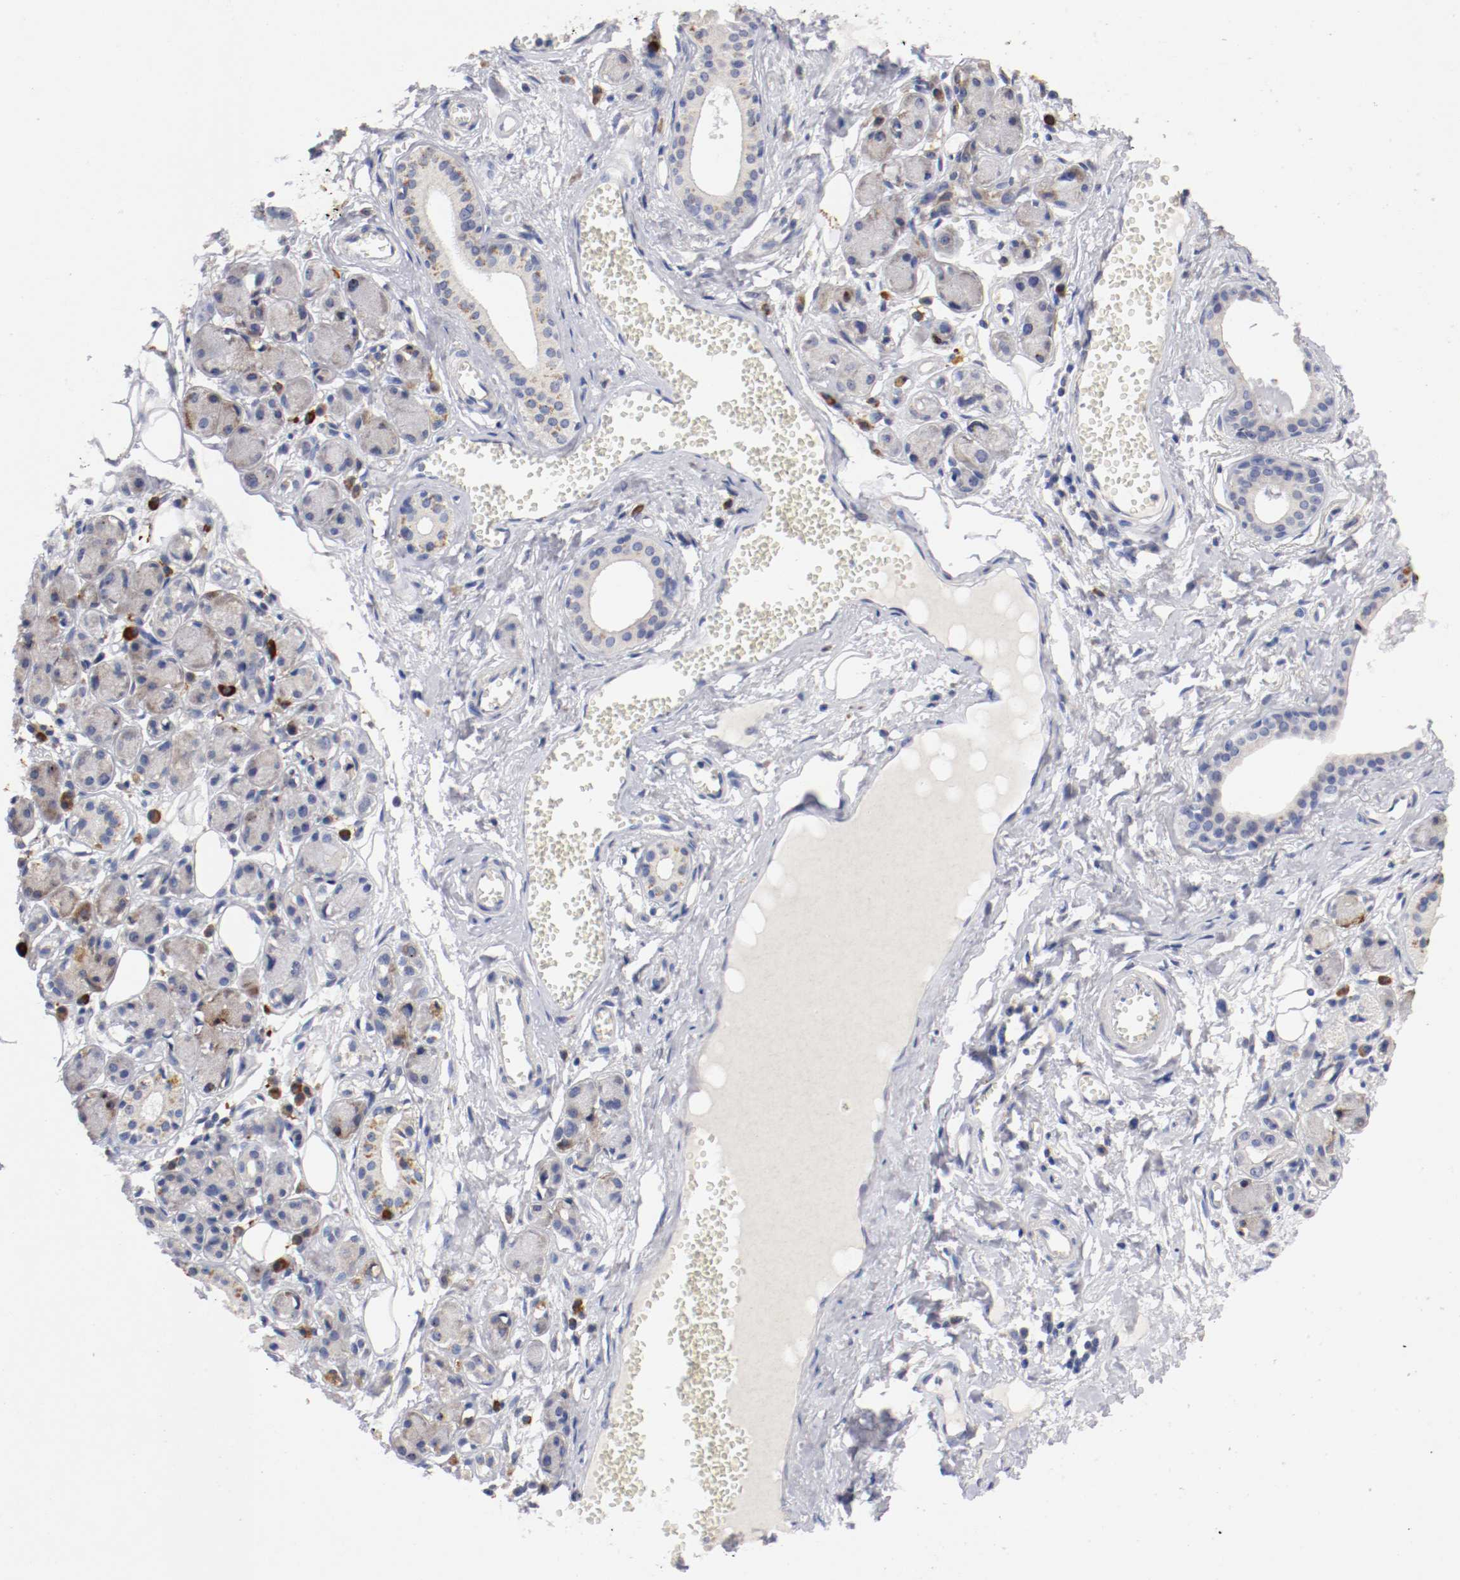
{"staining": {"intensity": "negative", "quantity": "none", "location": "none"}, "tissue": "adipose tissue", "cell_type": "Adipocytes", "image_type": "normal", "snomed": [{"axis": "morphology", "description": "Normal tissue, NOS"}, {"axis": "morphology", "description": "Inflammation, NOS"}, {"axis": "topography", "description": "Vascular tissue"}, {"axis": "topography", "description": "Salivary gland"}], "caption": "Unremarkable adipose tissue was stained to show a protein in brown. There is no significant staining in adipocytes. (Stains: DAB immunohistochemistry with hematoxylin counter stain, Microscopy: brightfield microscopy at high magnification).", "gene": "TRAF2", "patient": {"sex": "female", "age": 75}}